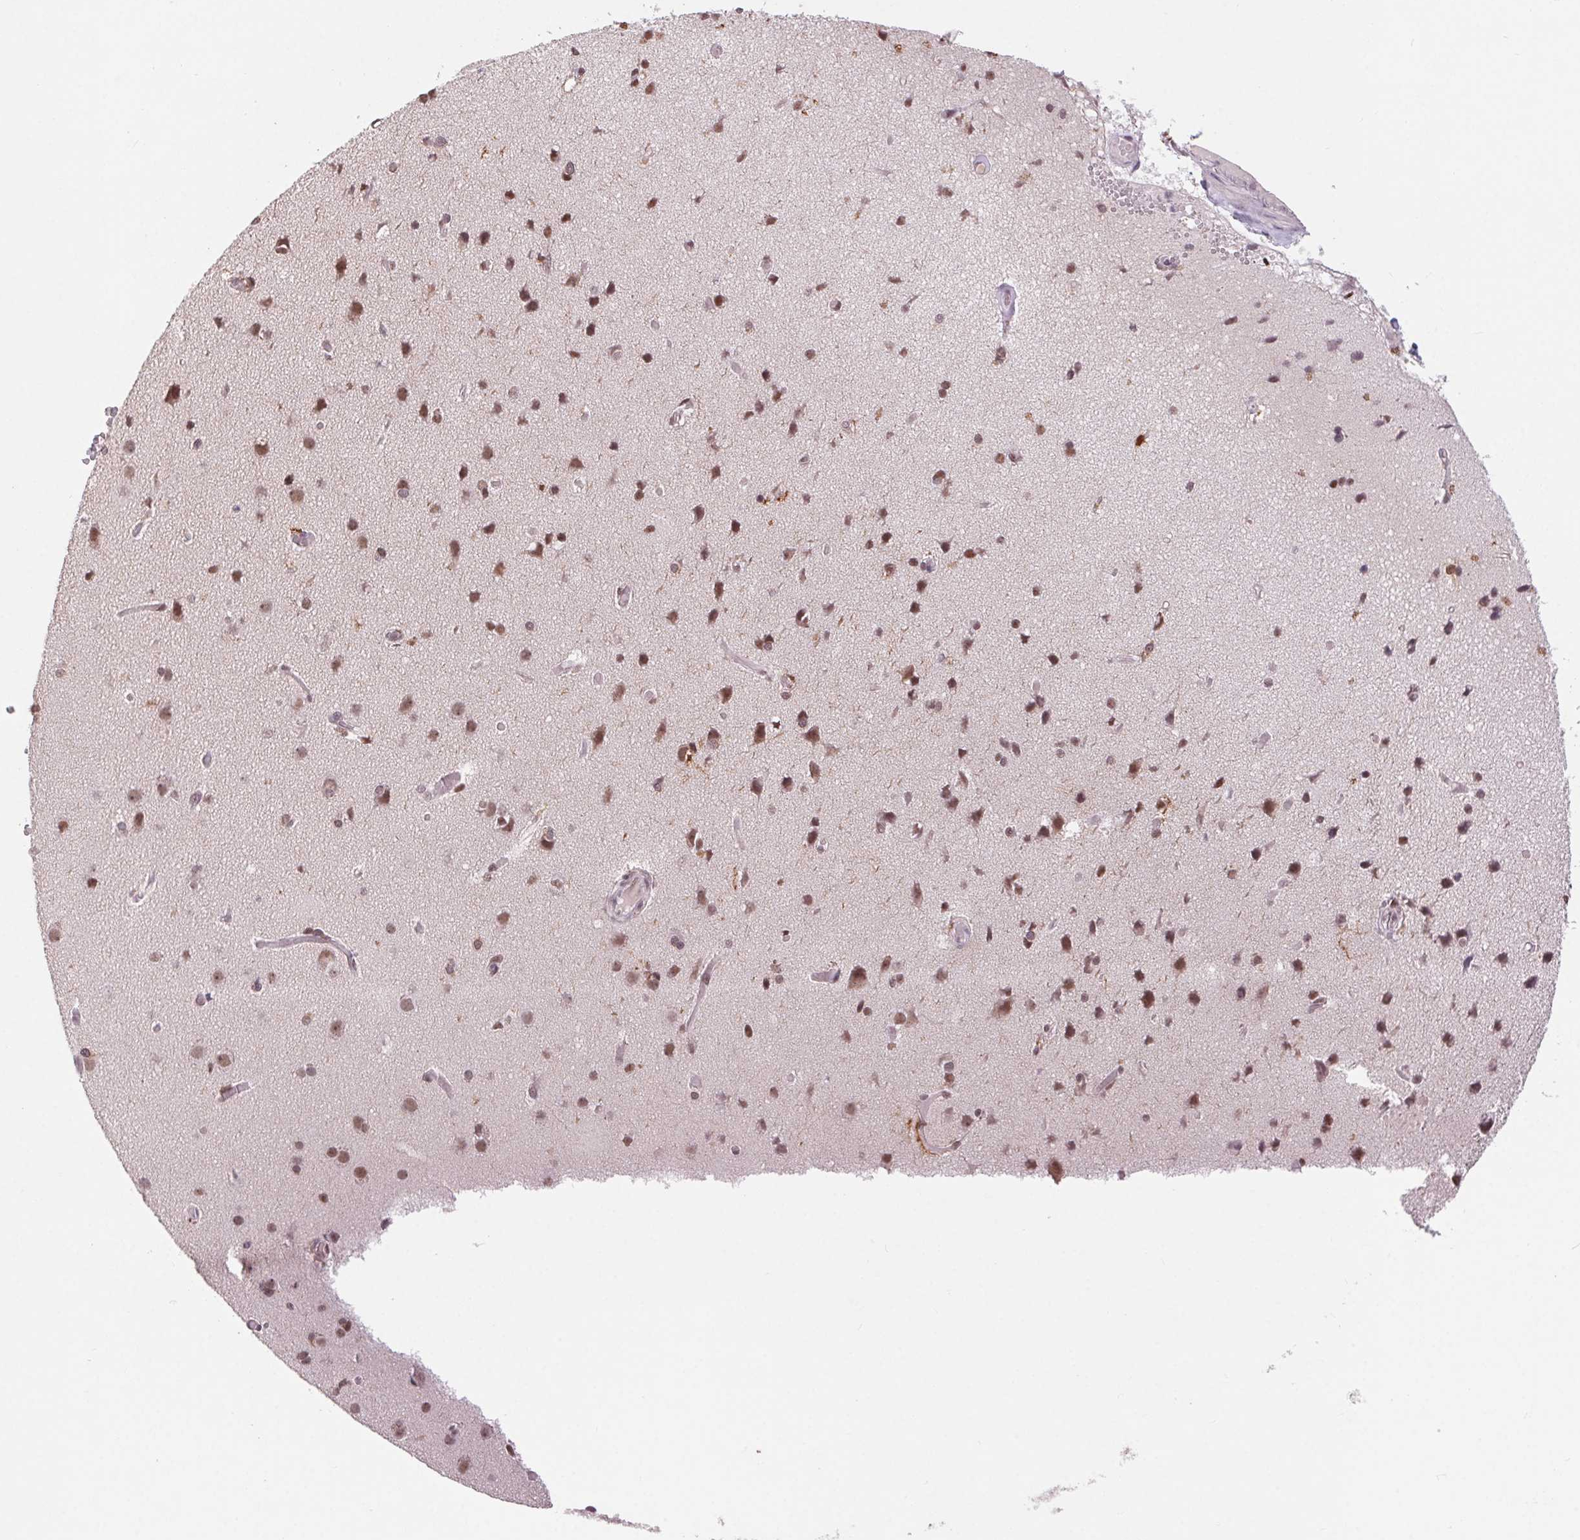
{"staining": {"intensity": "negative", "quantity": "none", "location": "none"}, "tissue": "cerebral cortex", "cell_type": "Endothelial cells", "image_type": "normal", "snomed": [{"axis": "morphology", "description": "Normal tissue, NOS"}, {"axis": "morphology", "description": "Glioma, malignant, High grade"}, {"axis": "topography", "description": "Cerebral cortex"}], "caption": "A histopathology image of human cerebral cortex is negative for staining in endothelial cells. (DAB immunohistochemistry (IHC) visualized using brightfield microscopy, high magnification).", "gene": "CD2BP2", "patient": {"sex": "male", "age": 71}}